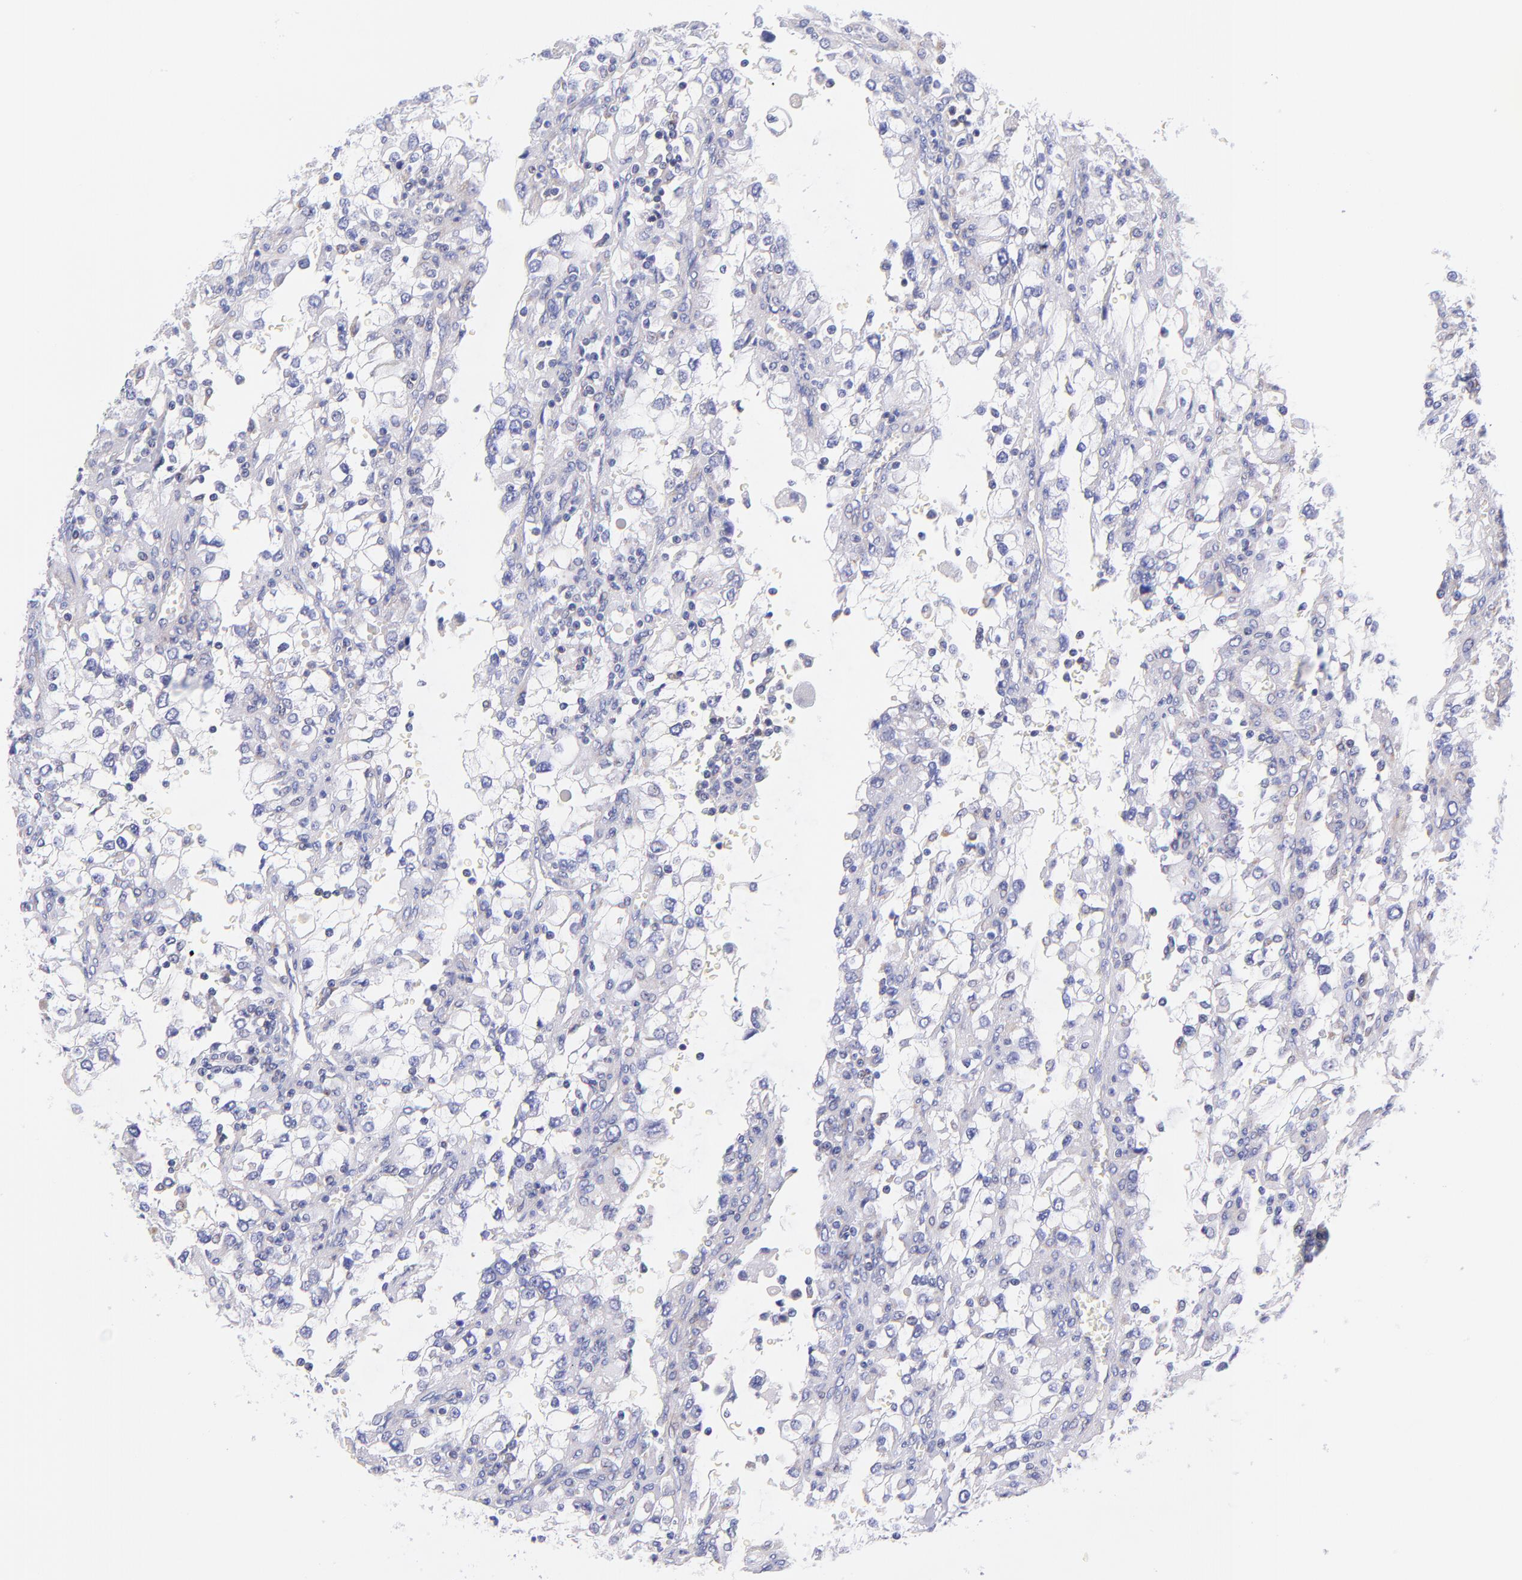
{"staining": {"intensity": "negative", "quantity": "none", "location": "none"}, "tissue": "renal cancer", "cell_type": "Tumor cells", "image_type": "cancer", "snomed": [{"axis": "morphology", "description": "Adenocarcinoma, NOS"}, {"axis": "topography", "description": "Kidney"}], "caption": "Immunohistochemistry image of neoplastic tissue: human adenocarcinoma (renal) stained with DAB displays no significant protein staining in tumor cells.", "gene": "NDUFB7", "patient": {"sex": "female", "age": 52}}